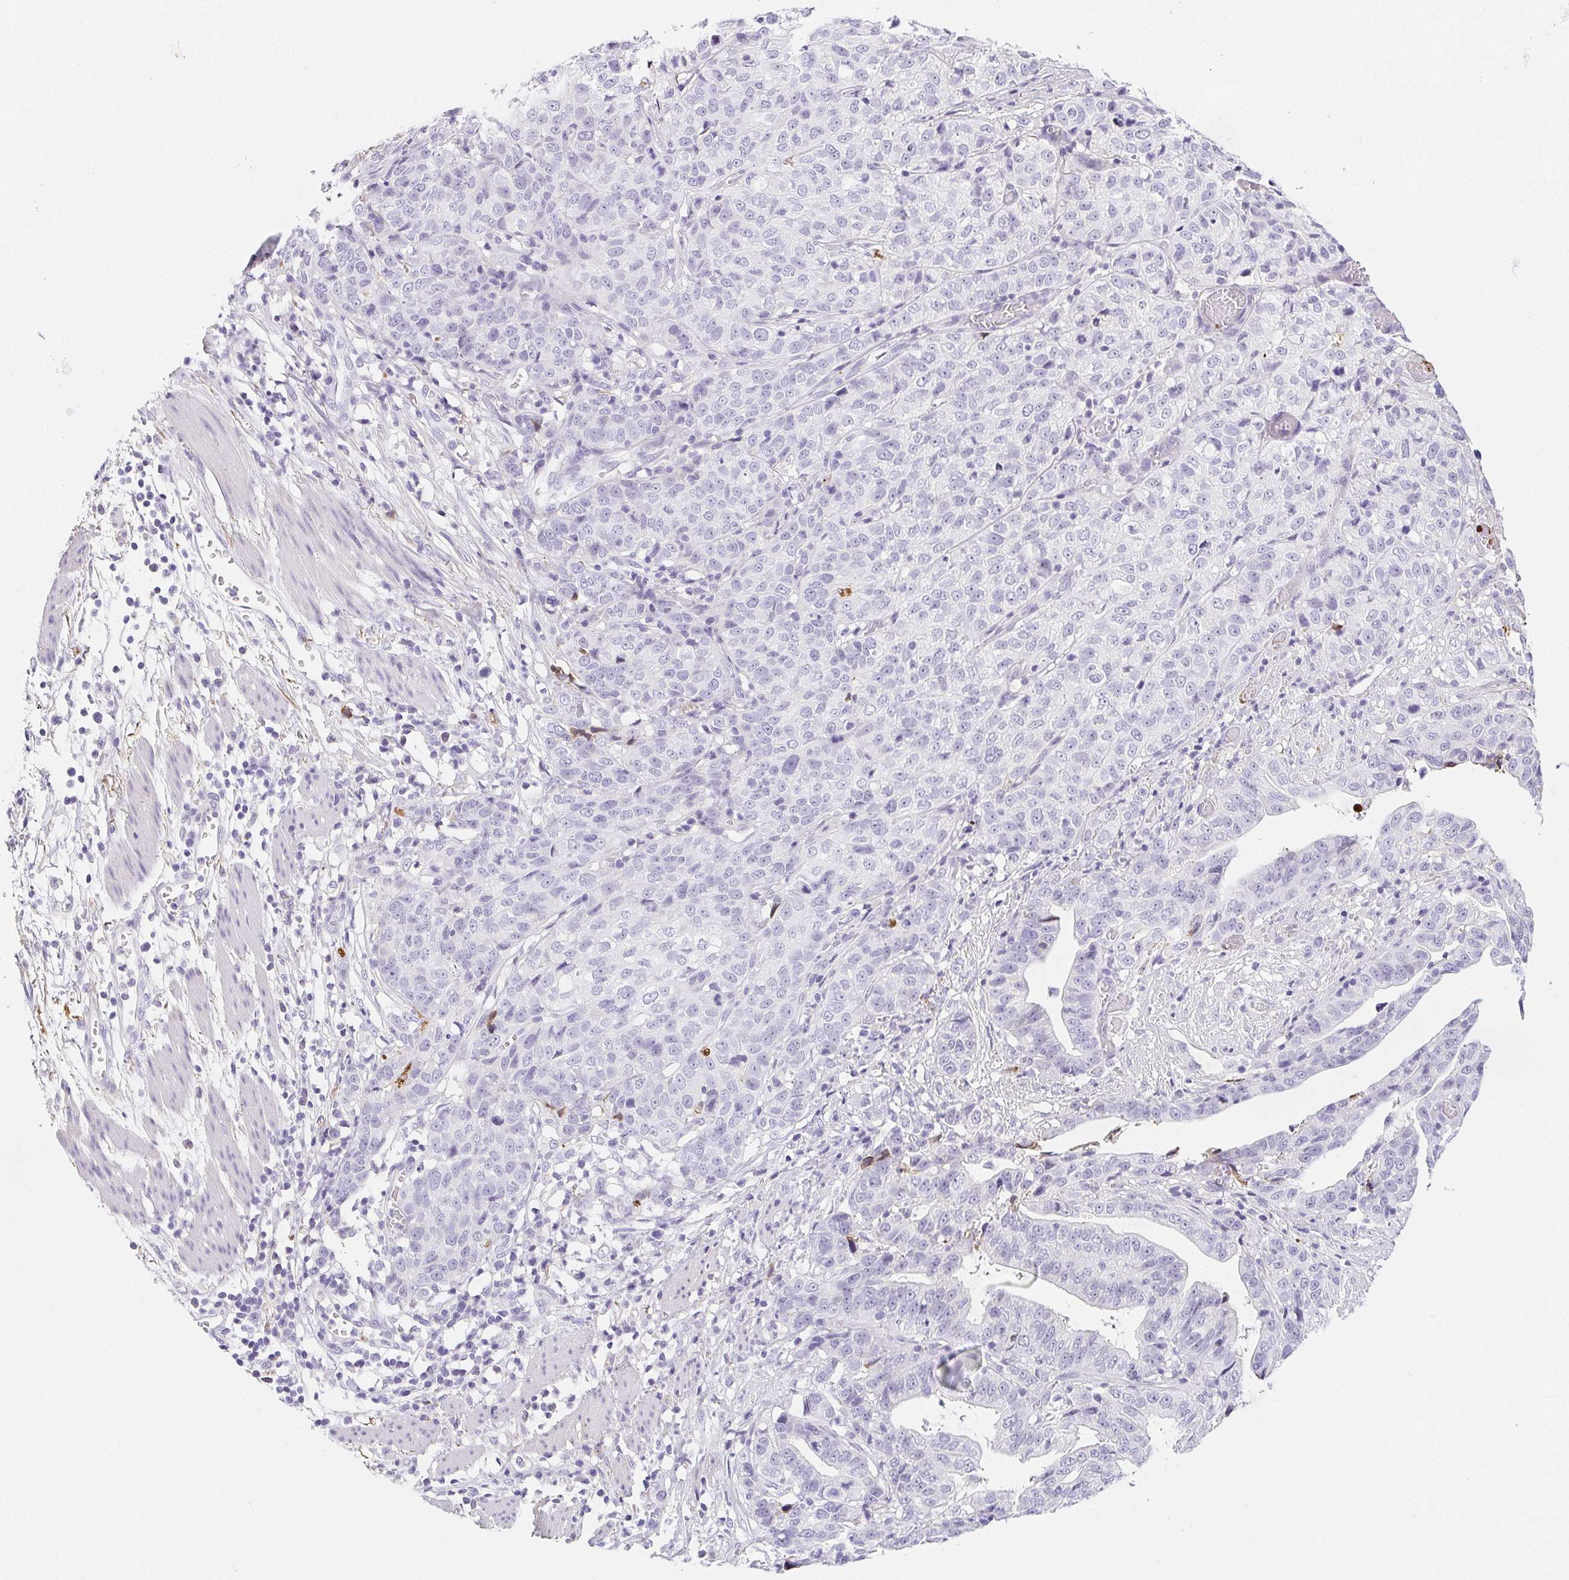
{"staining": {"intensity": "negative", "quantity": "none", "location": "none"}, "tissue": "stomach cancer", "cell_type": "Tumor cells", "image_type": "cancer", "snomed": [{"axis": "morphology", "description": "Adenocarcinoma, NOS"}, {"axis": "topography", "description": "Stomach, upper"}], "caption": "Tumor cells show no significant positivity in adenocarcinoma (stomach).", "gene": "VTN", "patient": {"sex": "female", "age": 67}}